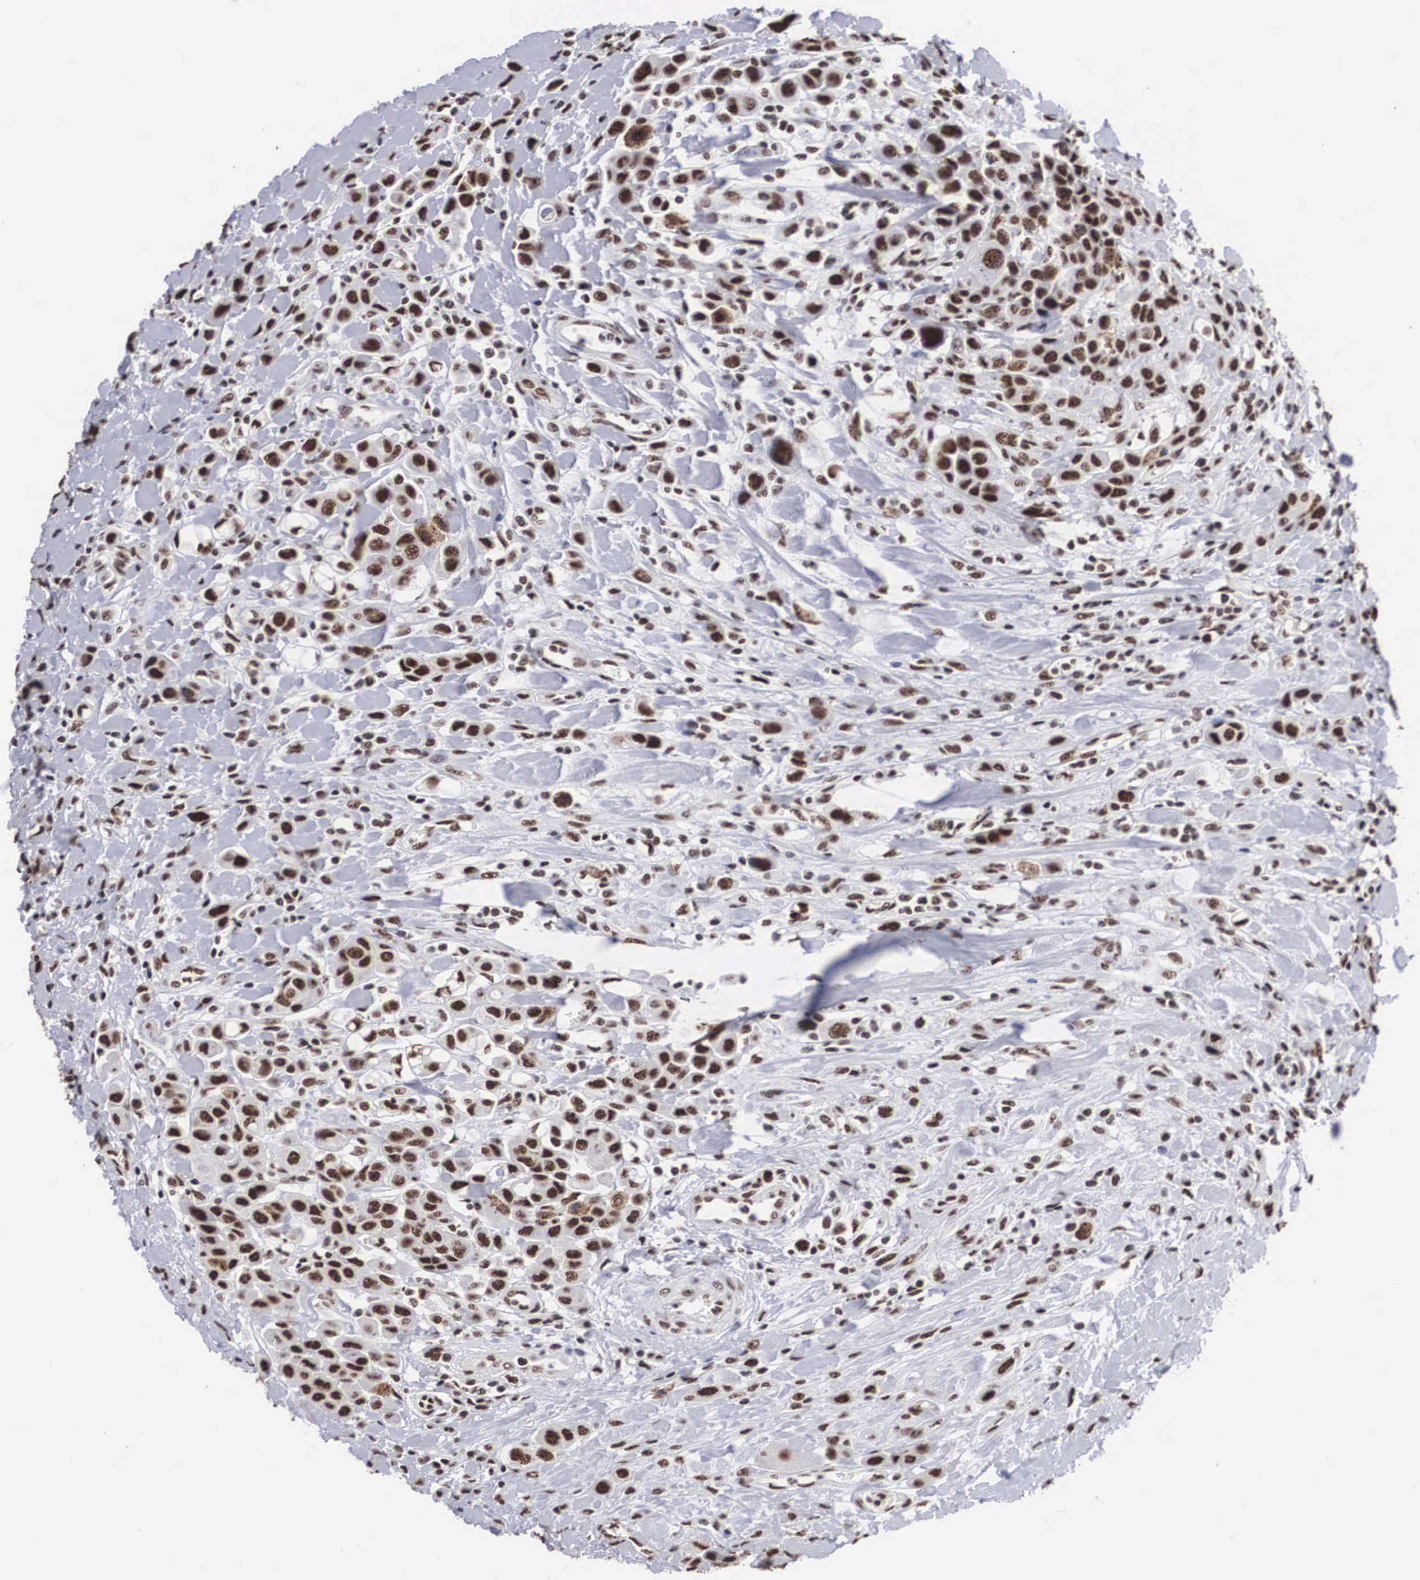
{"staining": {"intensity": "moderate", "quantity": ">75%", "location": "nuclear"}, "tissue": "urothelial cancer", "cell_type": "Tumor cells", "image_type": "cancer", "snomed": [{"axis": "morphology", "description": "Urothelial carcinoma, High grade"}, {"axis": "topography", "description": "Urinary bladder"}], "caption": "About >75% of tumor cells in urothelial carcinoma (high-grade) display moderate nuclear protein positivity as visualized by brown immunohistochemical staining.", "gene": "ACIN1", "patient": {"sex": "male", "age": 50}}